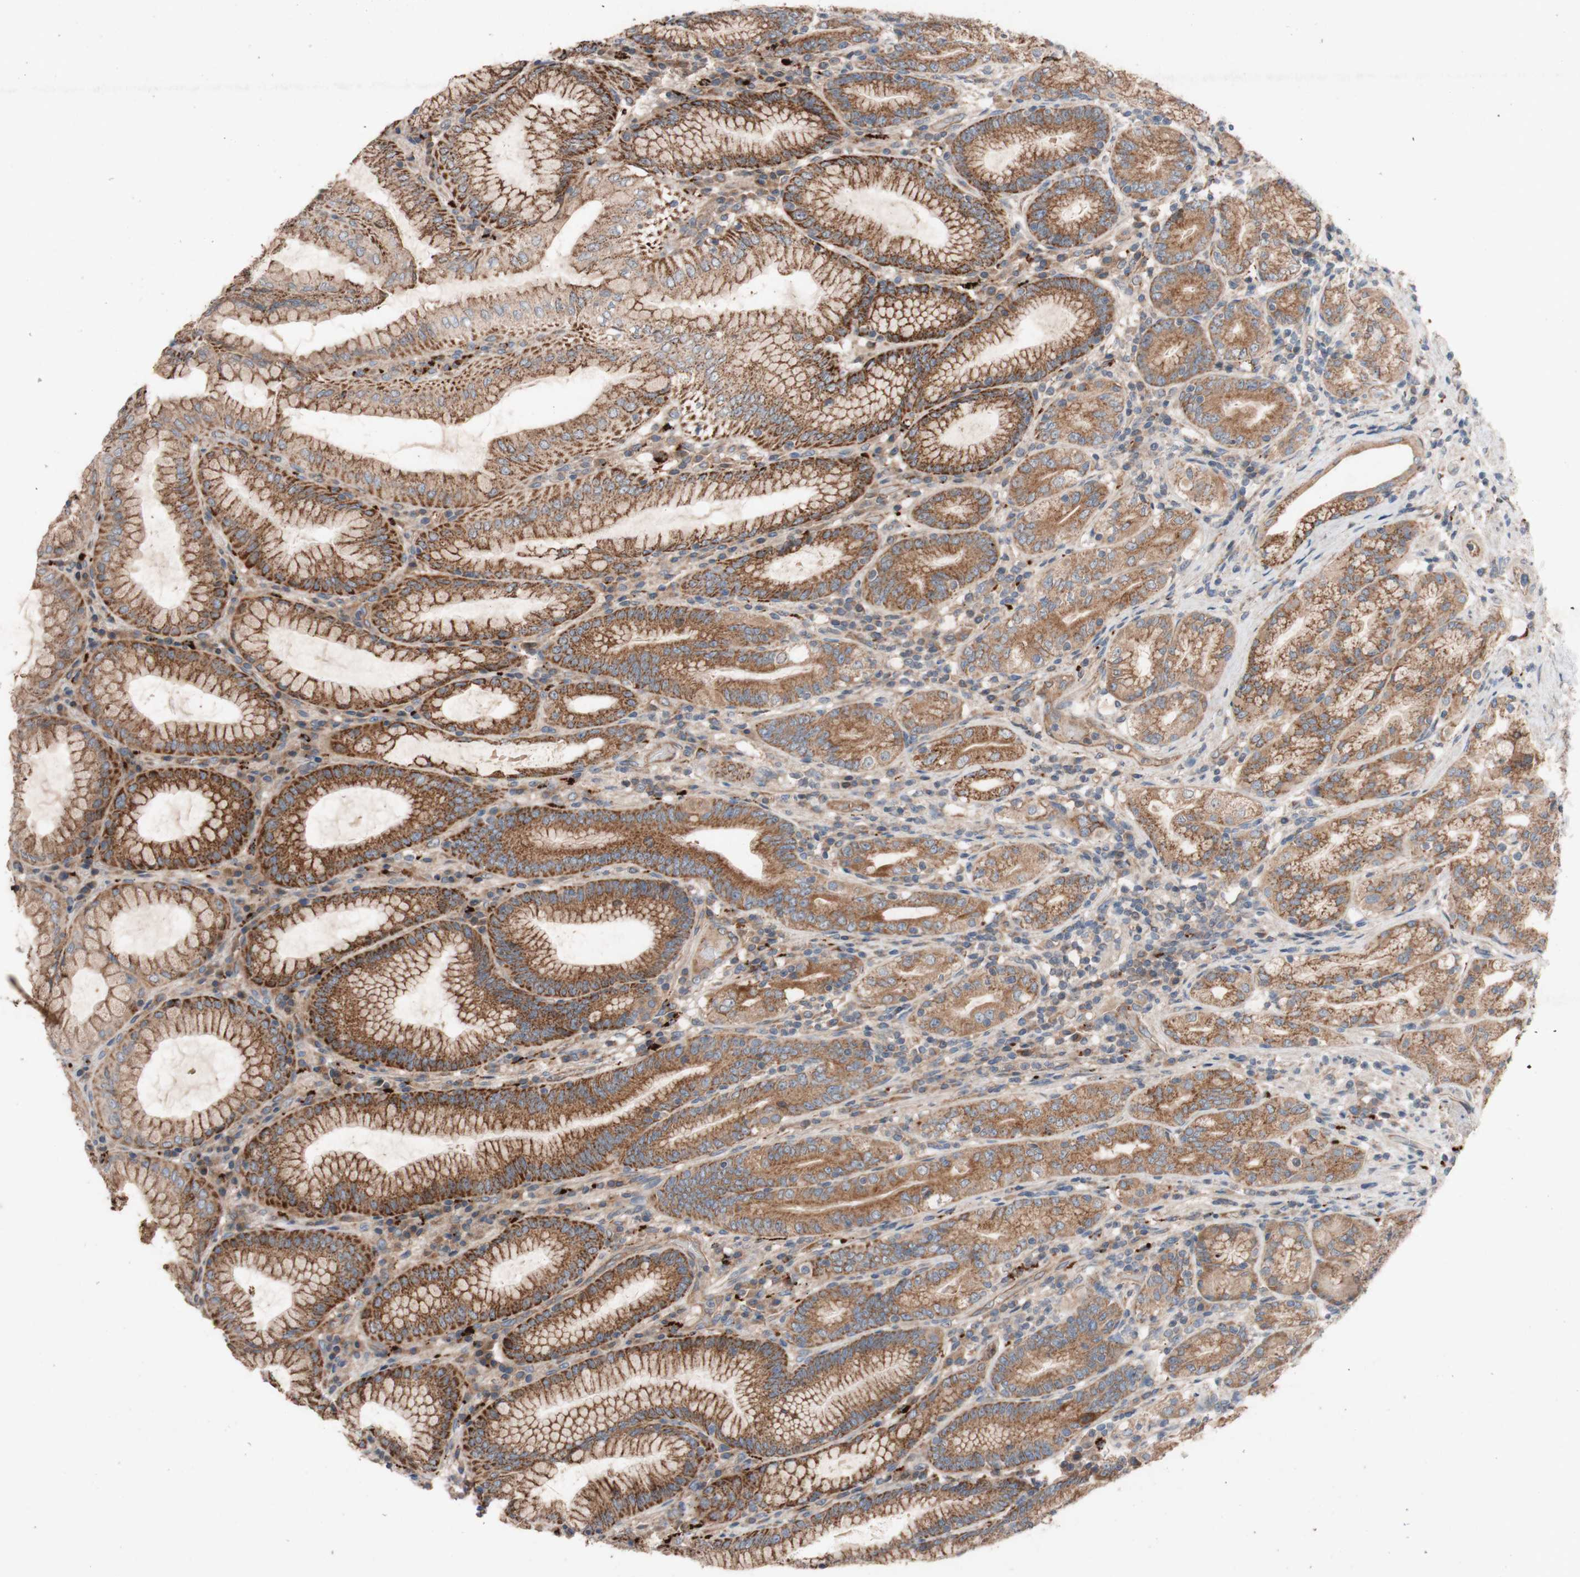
{"staining": {"intensity": "moderate", "quantity": ">75%", "location": "cytoplasmic/membranous"}, "tissue": "stomach", "cell_type": "Glandular cells", "image_type": "normal", "snomed": [{"axis": "morphology", "description": "Normal tissue, NOS"}, {"axis": "topography", "description": "Stomach, lower"}], "caption": "Immunohistochemistry (IHC) photomicrograph of unremarkable stomach: human stomach stained using immunohistochemistry (IHC) displays medium levels of moderate protein expression localized specifically in the cytoplasmic/membranous of glandular cells, appearing as a cytoplasmic/membranous brown color.", "gene": "TST", "patient": {"sex": "female", "age": 76}}